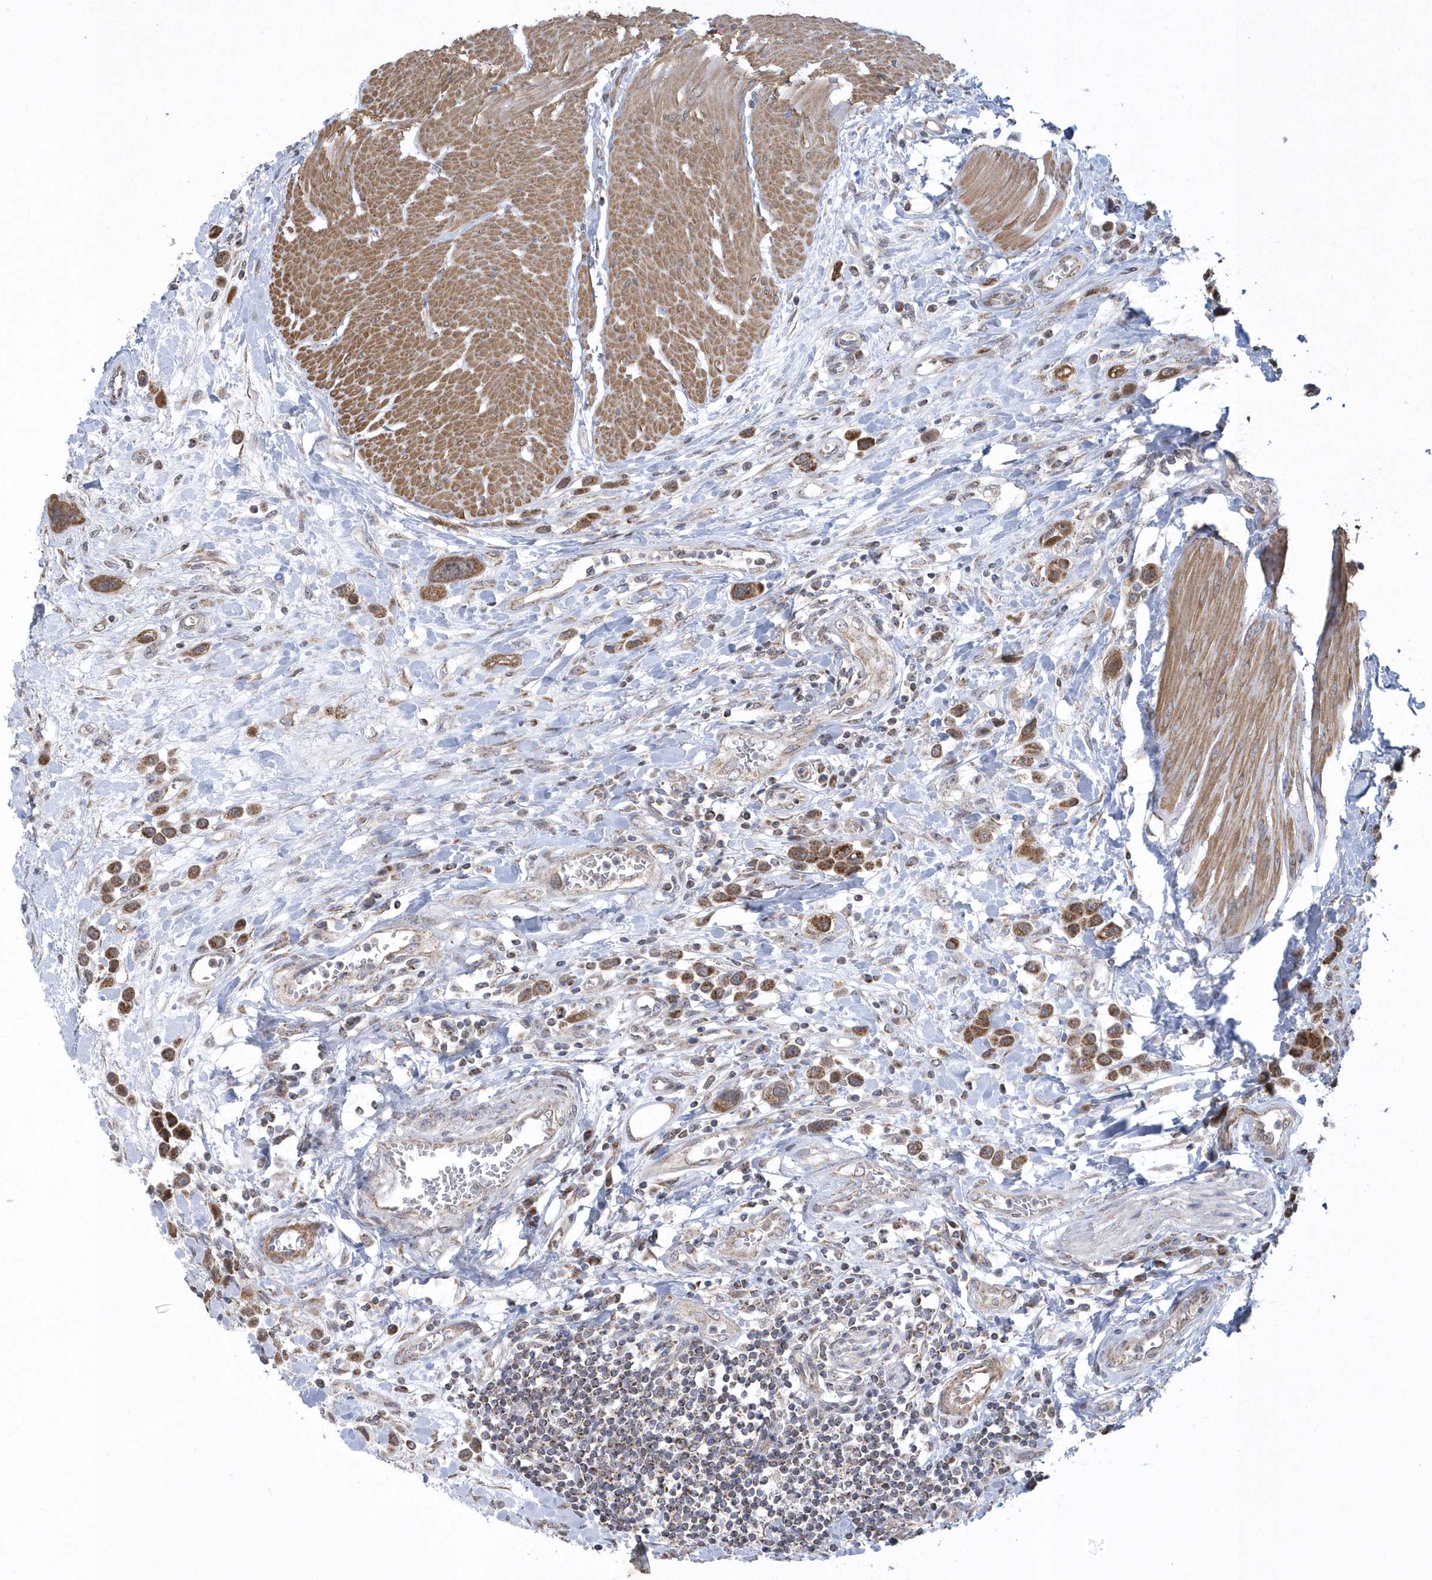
{"staining": {"intensity": "moderate", "quantity": ">75%", "location": "cytoplasmic/membranous"}, "tissue": "urothelial cancer", "cell_type": "Tumor cells", "image_type": "cancer", "snomed": [{"axis": "morphology", "description": "Urothelial carcinoma, High grade"}, {"axis": "topography", "description": "Urinary bladder"}], "caption": "Urothelial cancer tissue exhibits moderate cytoplasmic/membranous expression in about >75% of tumor cells, visualized by immunohistochemistry.", "gene": "SLX9", "patient": {"sex": "male", "age": 50}}